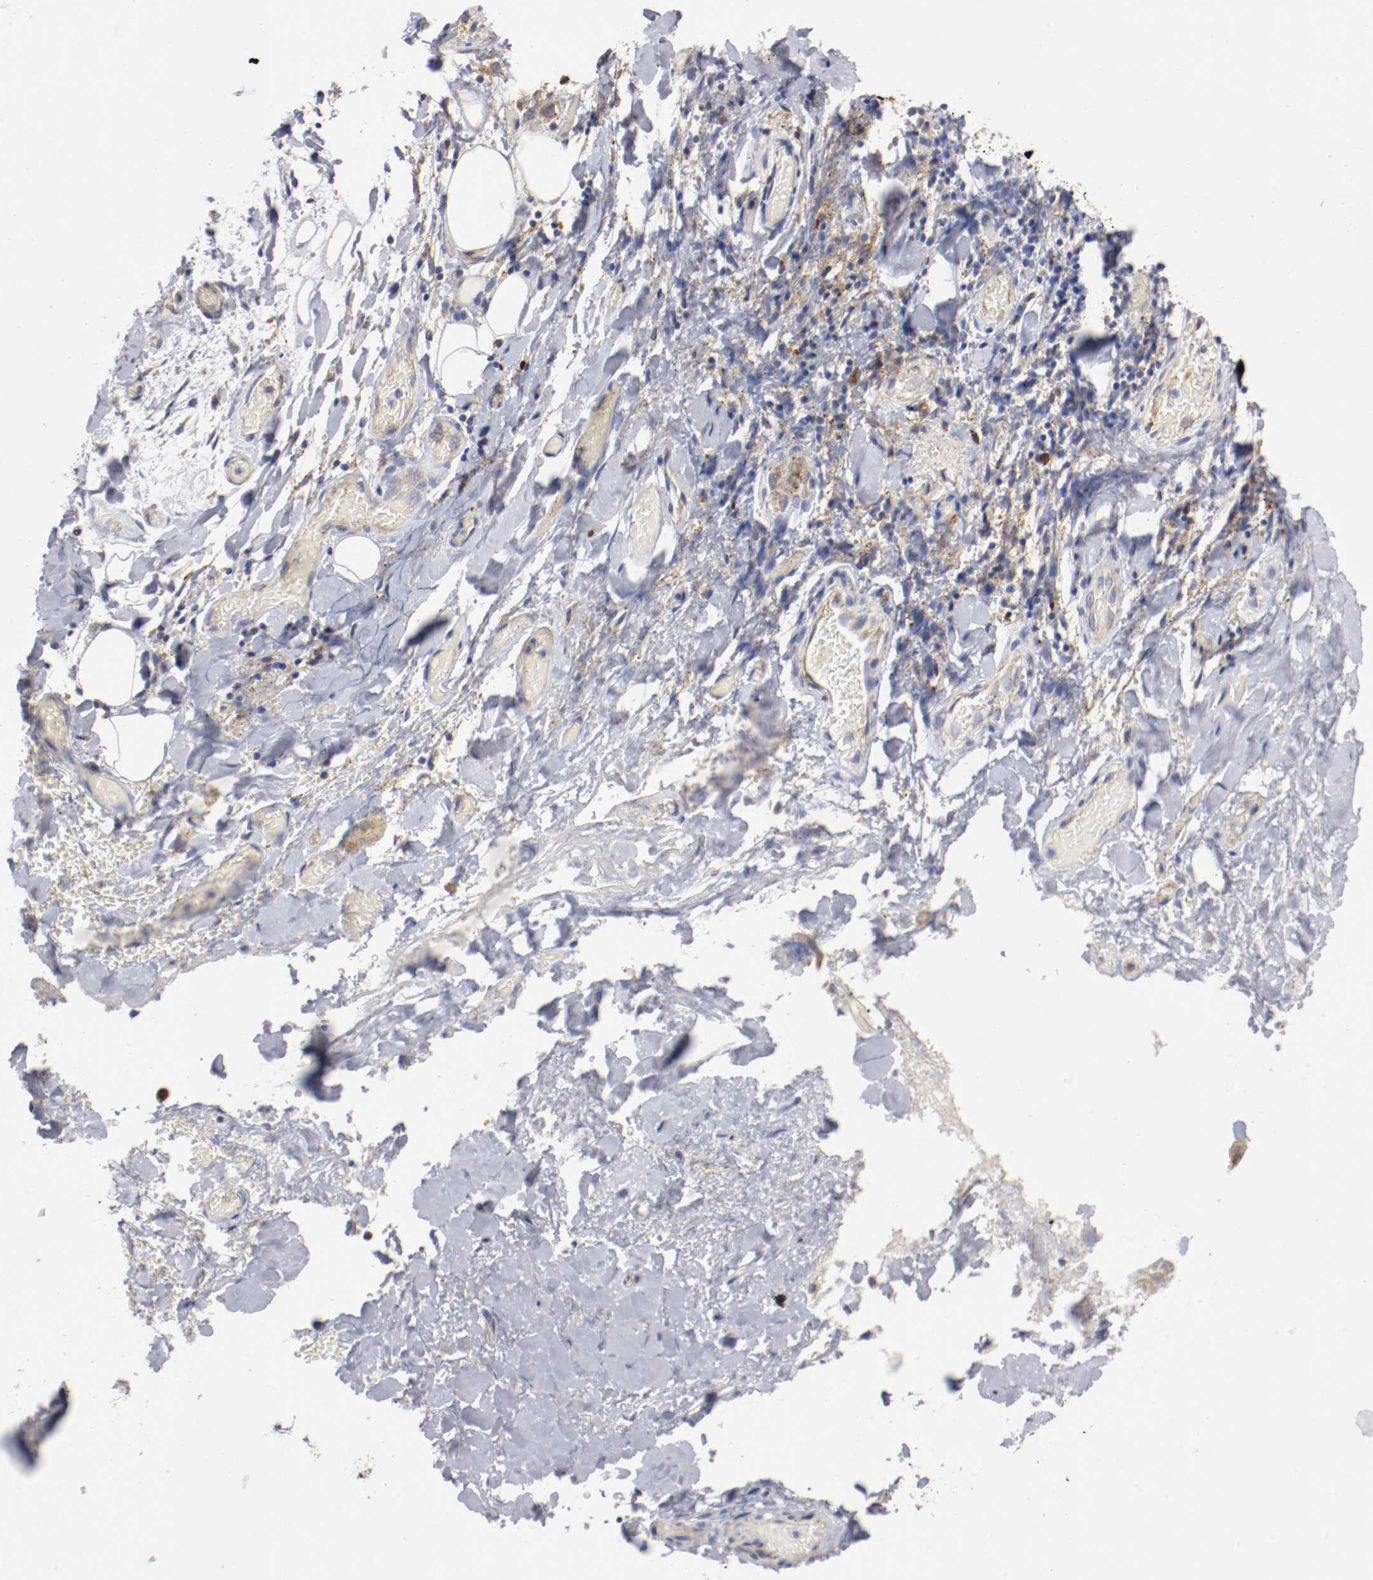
{"staining": {"intensity": "negative", "quantity": "none", "location": "none"}, "tissue": "adipose tissue", "cell_type": "Adipocytes", "image_type": "normal", "snomed": [{"axis": "morphology", "description": "Normal tissue, NOS"}, {"axis": "morphology", "description": "Cholangiocarcinoma"}, {"axis": "topography", "description": "Liver"}, {"axis": "topography", "description": "Peripheral nerve tissue"}], "caption": "A high-resolution image shows immunohistochemistry staining of unremarkable adipose tissue, which demonstrates no significant positivity in adipocytes.", "gene": "TRAF2", "patient": {"sex": "male", "age": 50}}